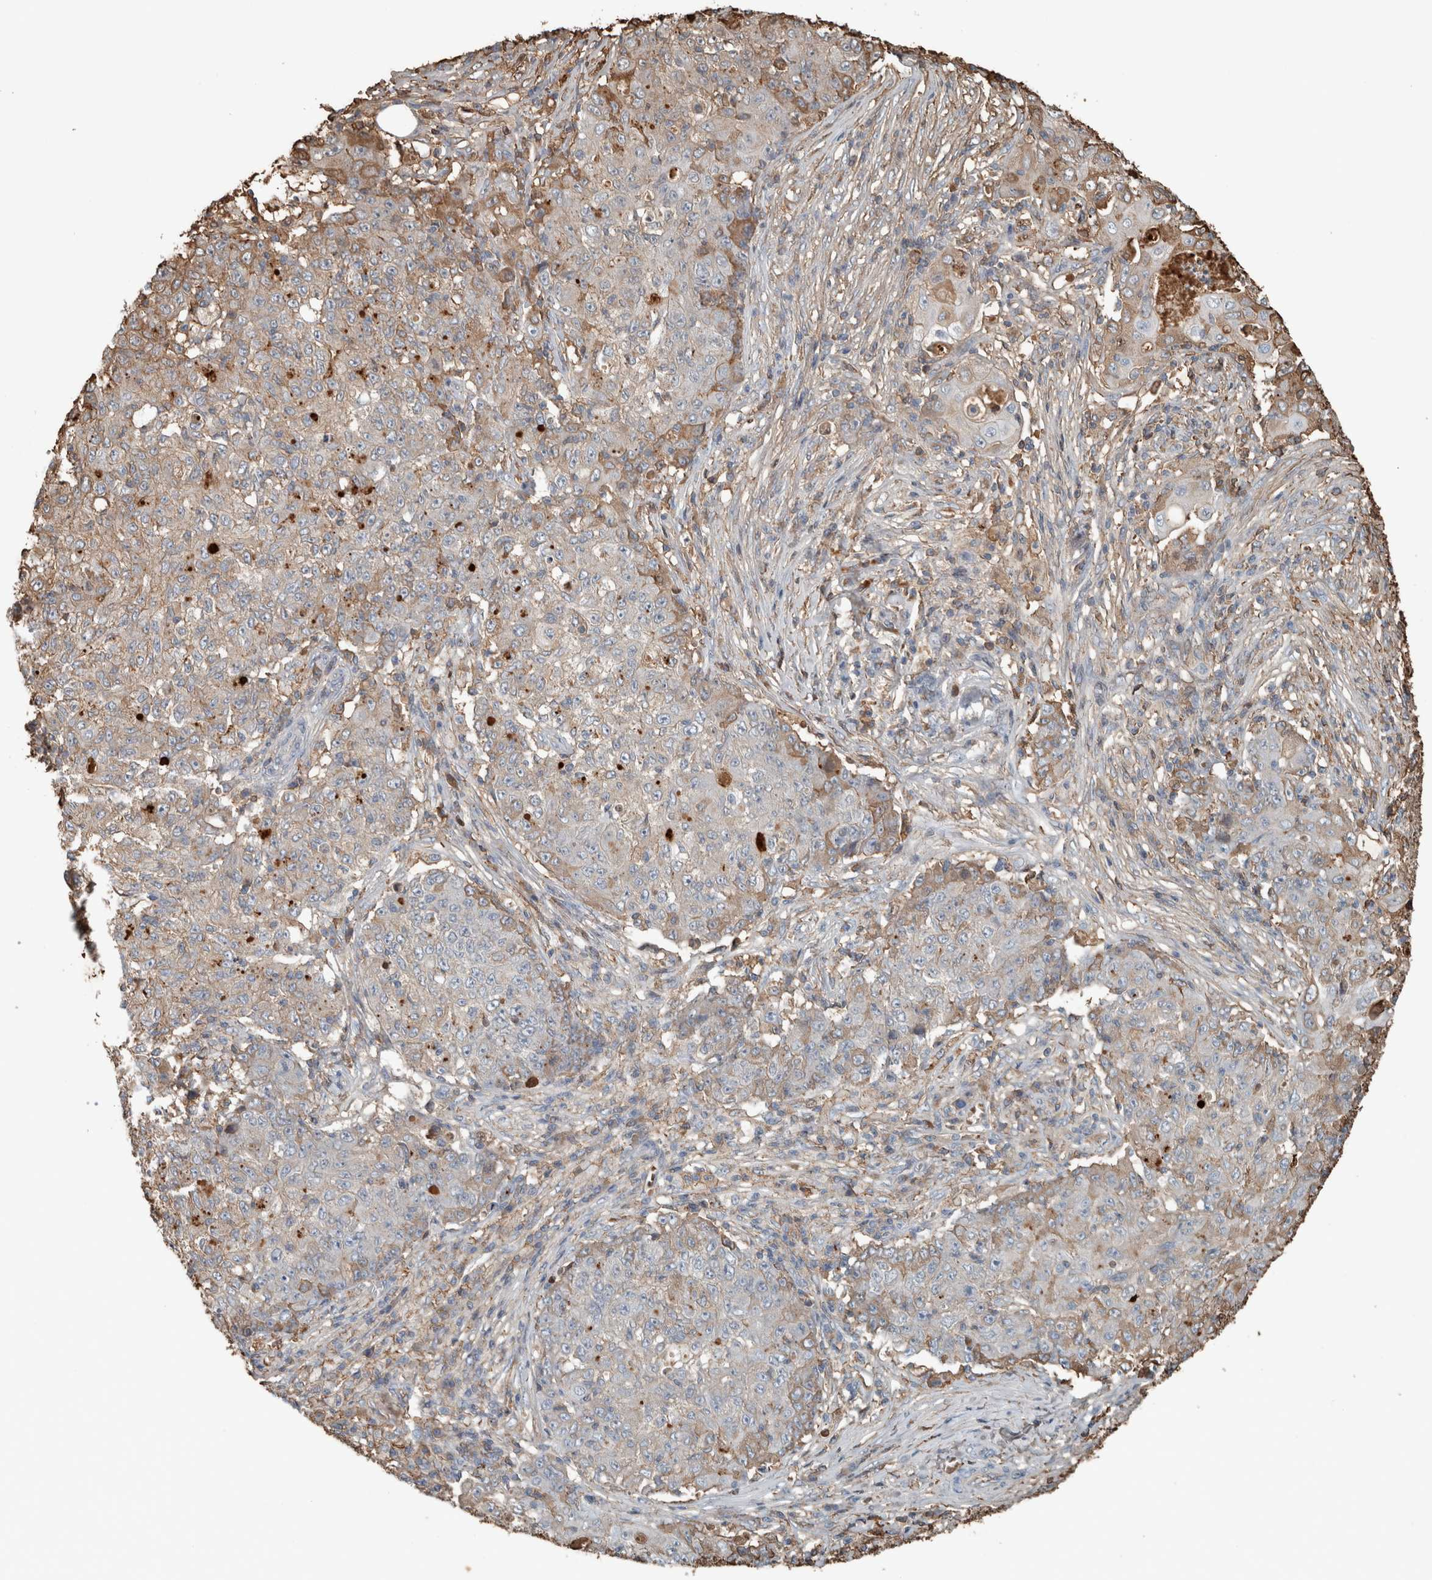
{"staining": {"intensity": "weak", "quantity": "<25%", "location": "cytoplasmic/membranous"}, "tissue": "ovarian cancer", "cell_type": "Tumor cells", "image_type": "cancer", "snomed": [{"axis": "morphology", "description": "Carcinoma, endometroid"}, {"axis": "topography", "description": "Ovary"}], "caption": "Protein analysis of ovarian endometroid carcinoma reveals no significant expression in tumor cells.", "gene": "USP34", "patient": {"sex": "female", "age": 42}}